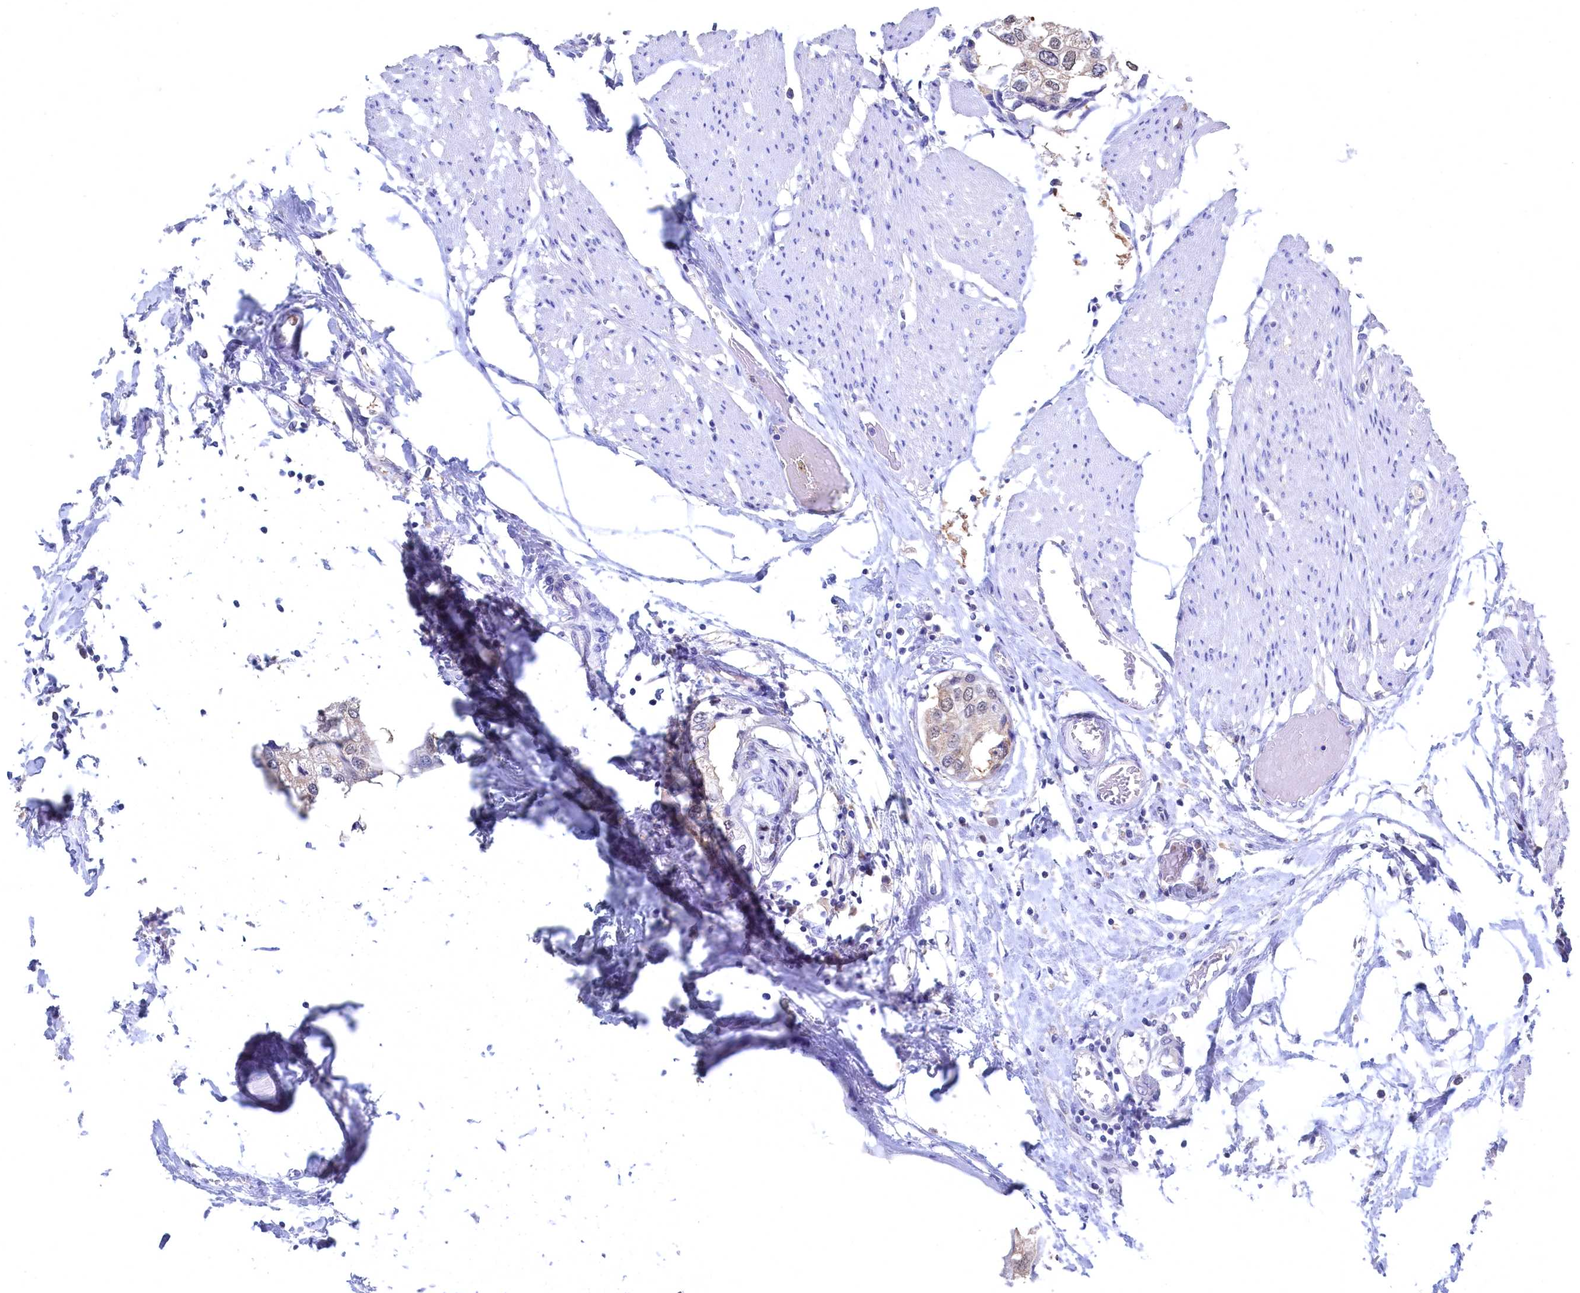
{"staining": {"intensity": "weak", "quantity": "<25%", "location": "nuclear"}, "tissue": "urothelial cancer", "cell_type": "Tumor cells", "image_type": "cancer", "snomed": [{"axis": "morphology", "description": "Urothelial carcinoma, High grade"}, {"axis": "topography", "description": "Urinary bladder"}], "caption": "The photomicrograph demonstrates no staining of tumor cells in urothelial carcinoma (high-grade).", "gene": "C11orf54", "patient": {"sex": "male", "age": 64}}